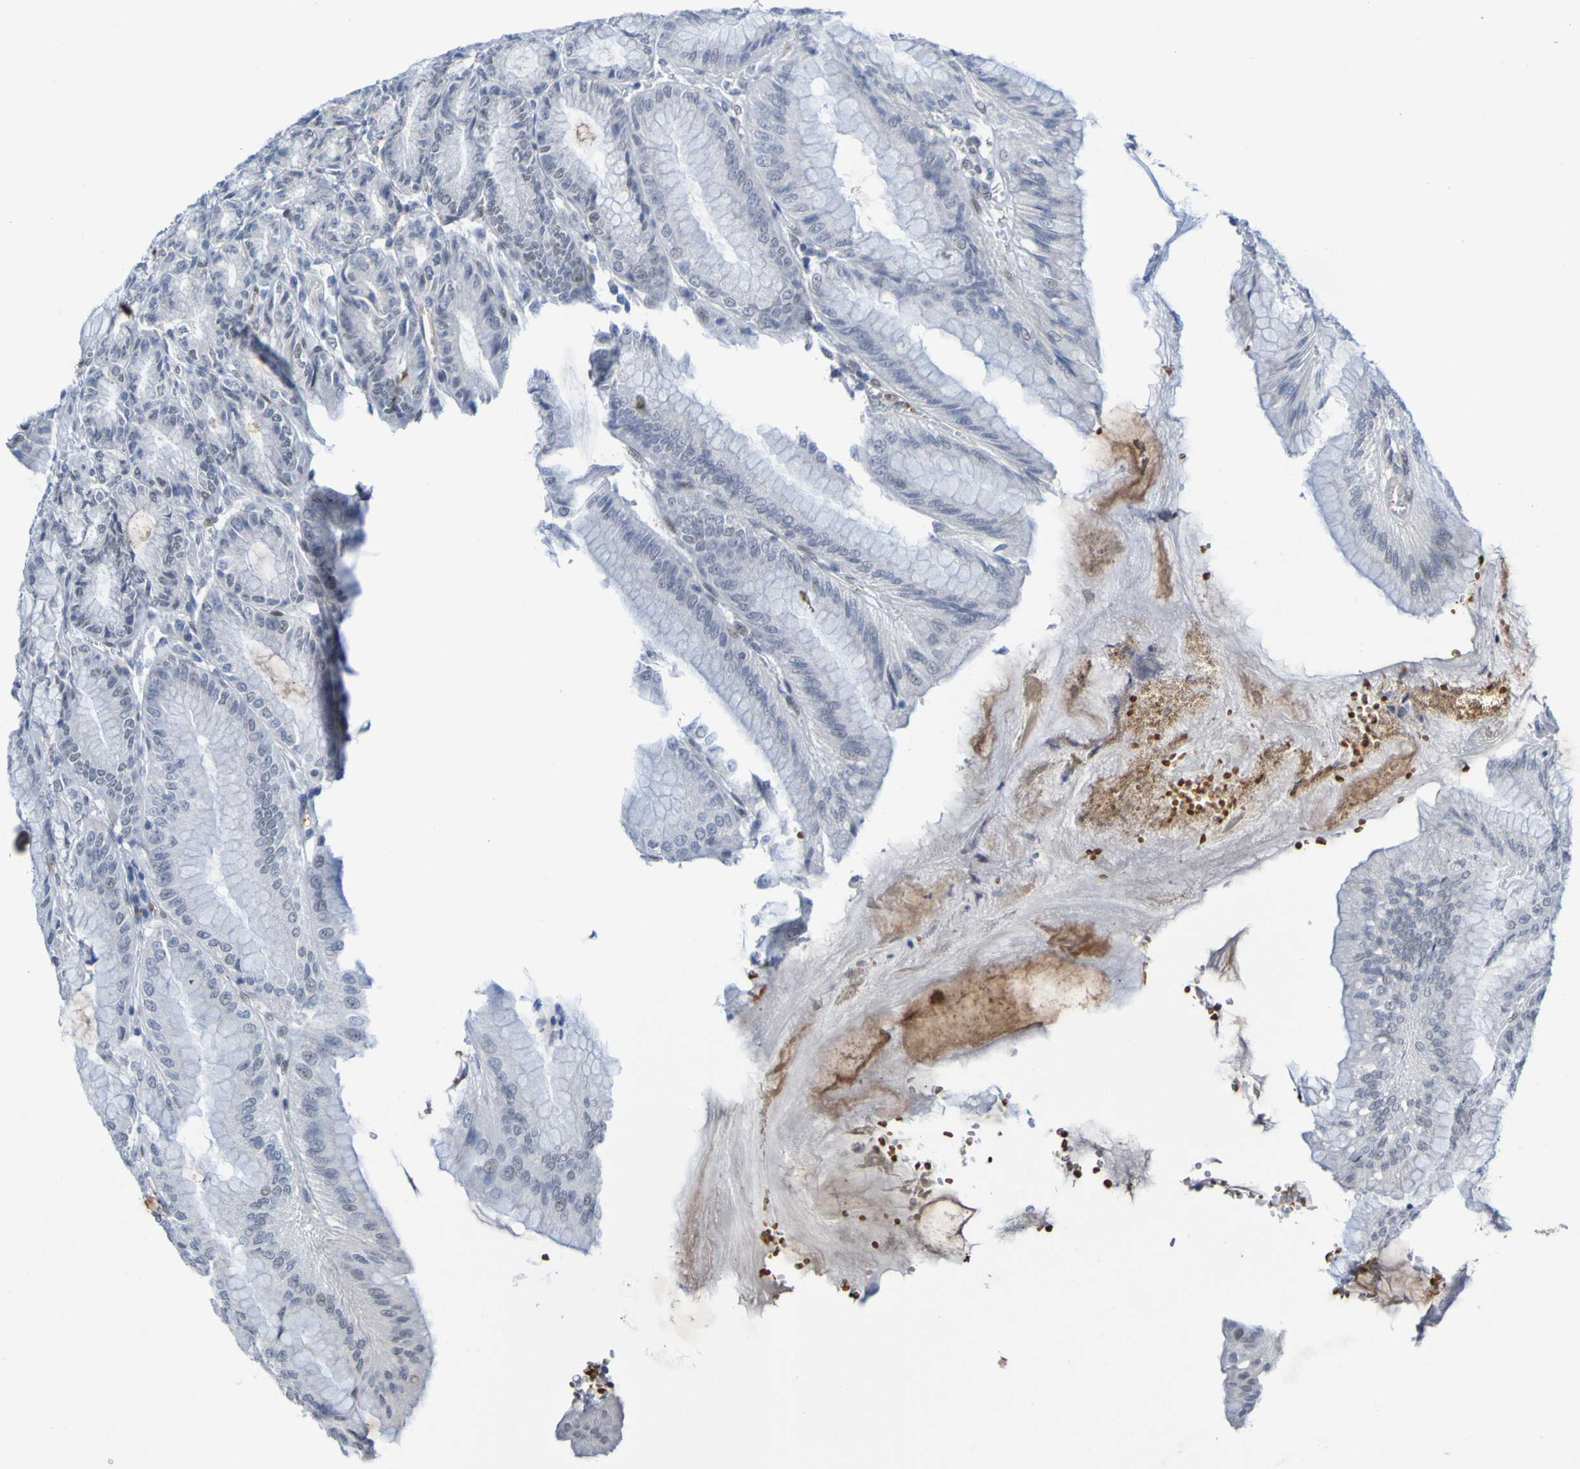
{"staining": {"intensity": "moderate", "quantity": "25%-75%", "location": "nuclear"}, "tissue": "stomach", "cell_type": "Glandular cells", "image_type": "normal", "snomed": [{"axis": "morphology", "description": "Normal tissue, NOS"}, {"axis": "topography", "description": "Stomach, lower"}], "caption": "A brown stain highlights moderate nuclear expression of a protein in glandular cells of normal stomach.", "gene": "PCGF1", "patient": {"sex": "male", "age": 71}}